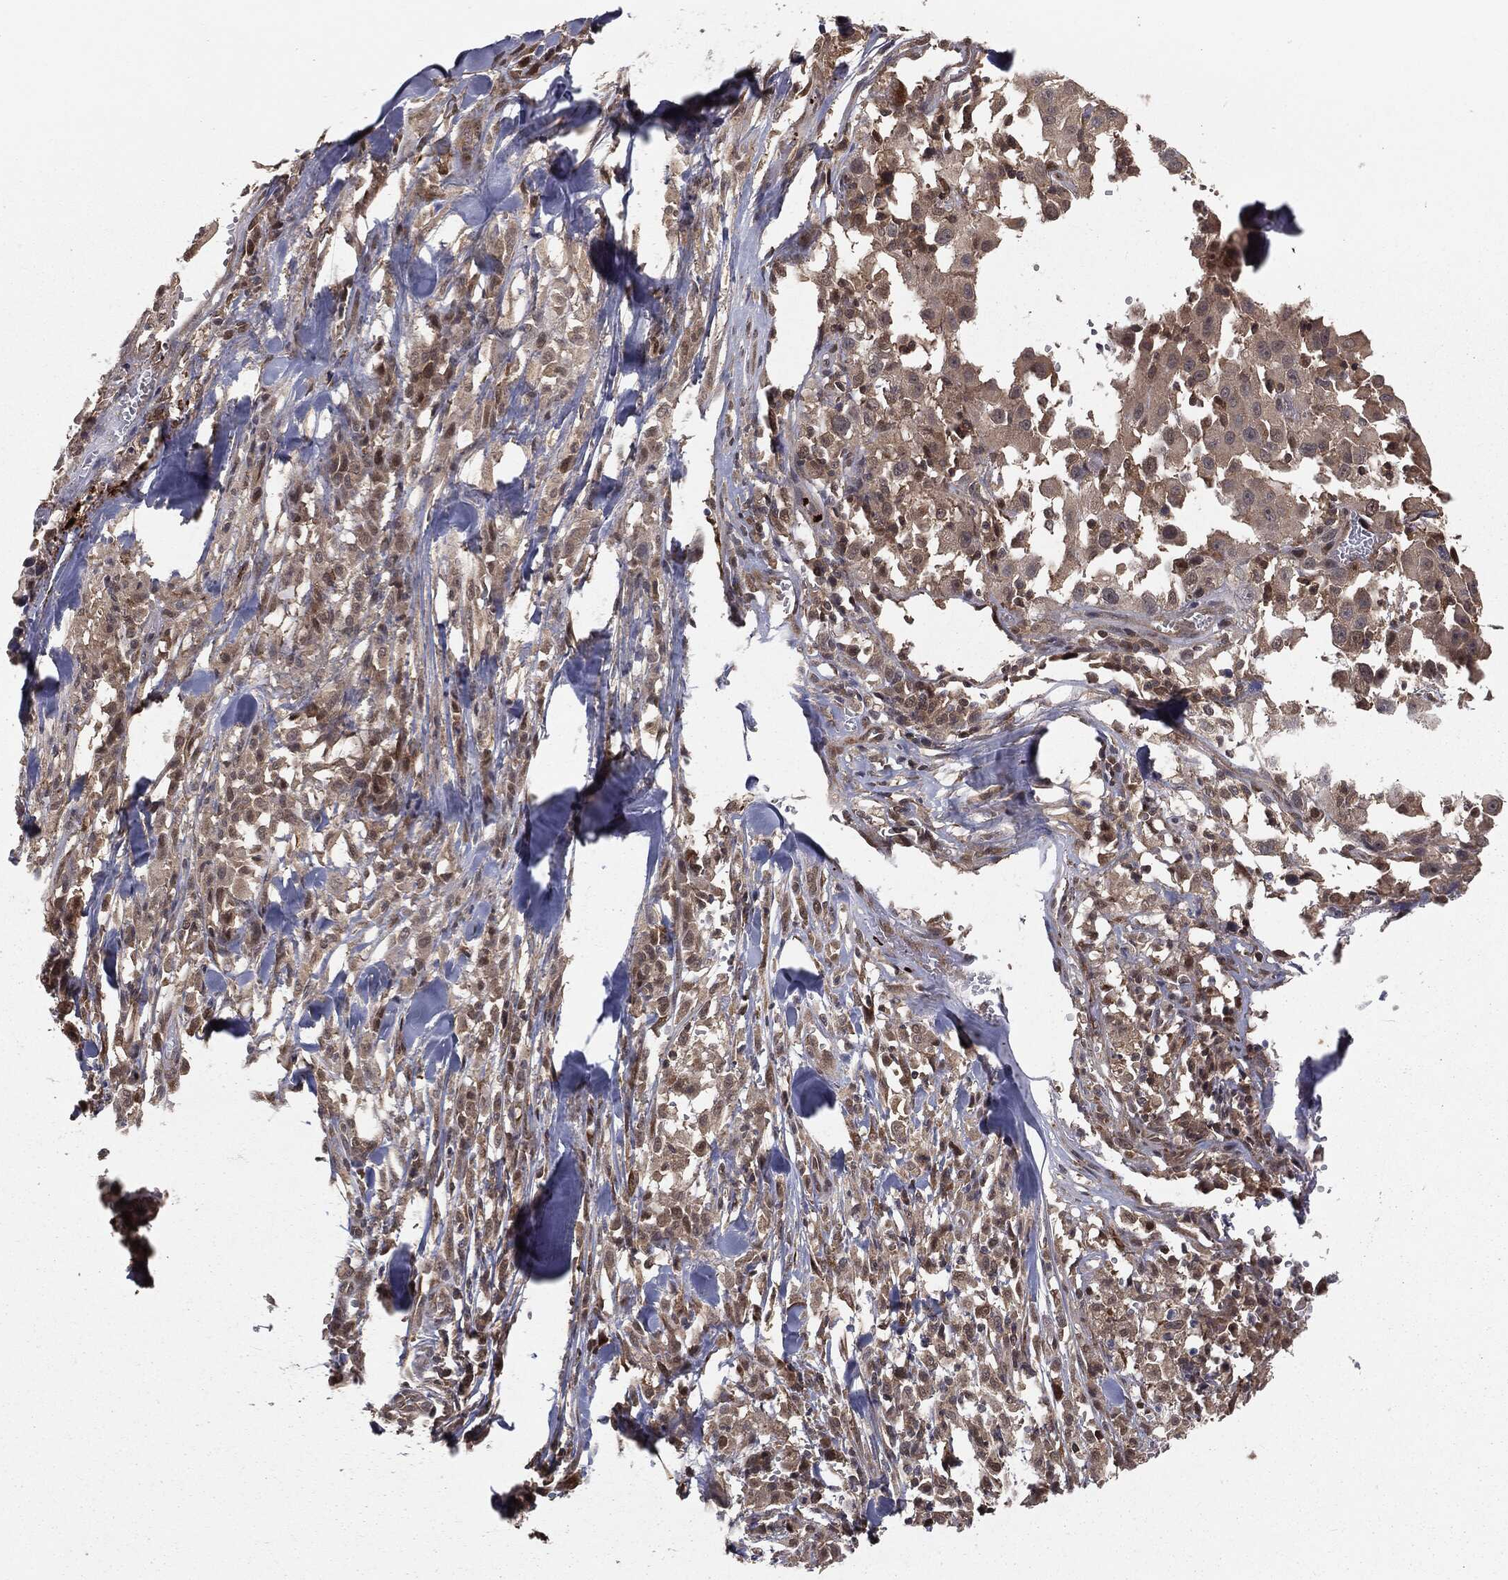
{"staining": {"intensity": "moderate", "quantity": ">75%", "location": "nuclear"}, "tissue": "melanoma", "cell_type": "Tumor cells", "image_type": "cancer", "snomed": [{"axis": "morphology", "description": "Malignant melanoma, Metastatic site"}, {"axis": "topography", "description": "Lymph node"}], "caption": "The histopathology image displays a brown stain indicating the presence of a protein in the nuclear of tumor cells in malignant melanoma (metastatic site). (DAB (3,3'-diaminobenzidine) = brown stain, brightfield microscopy at high magnification).", "gene": "FBXO7", "patient": {"sex": "male", "age": 50}}